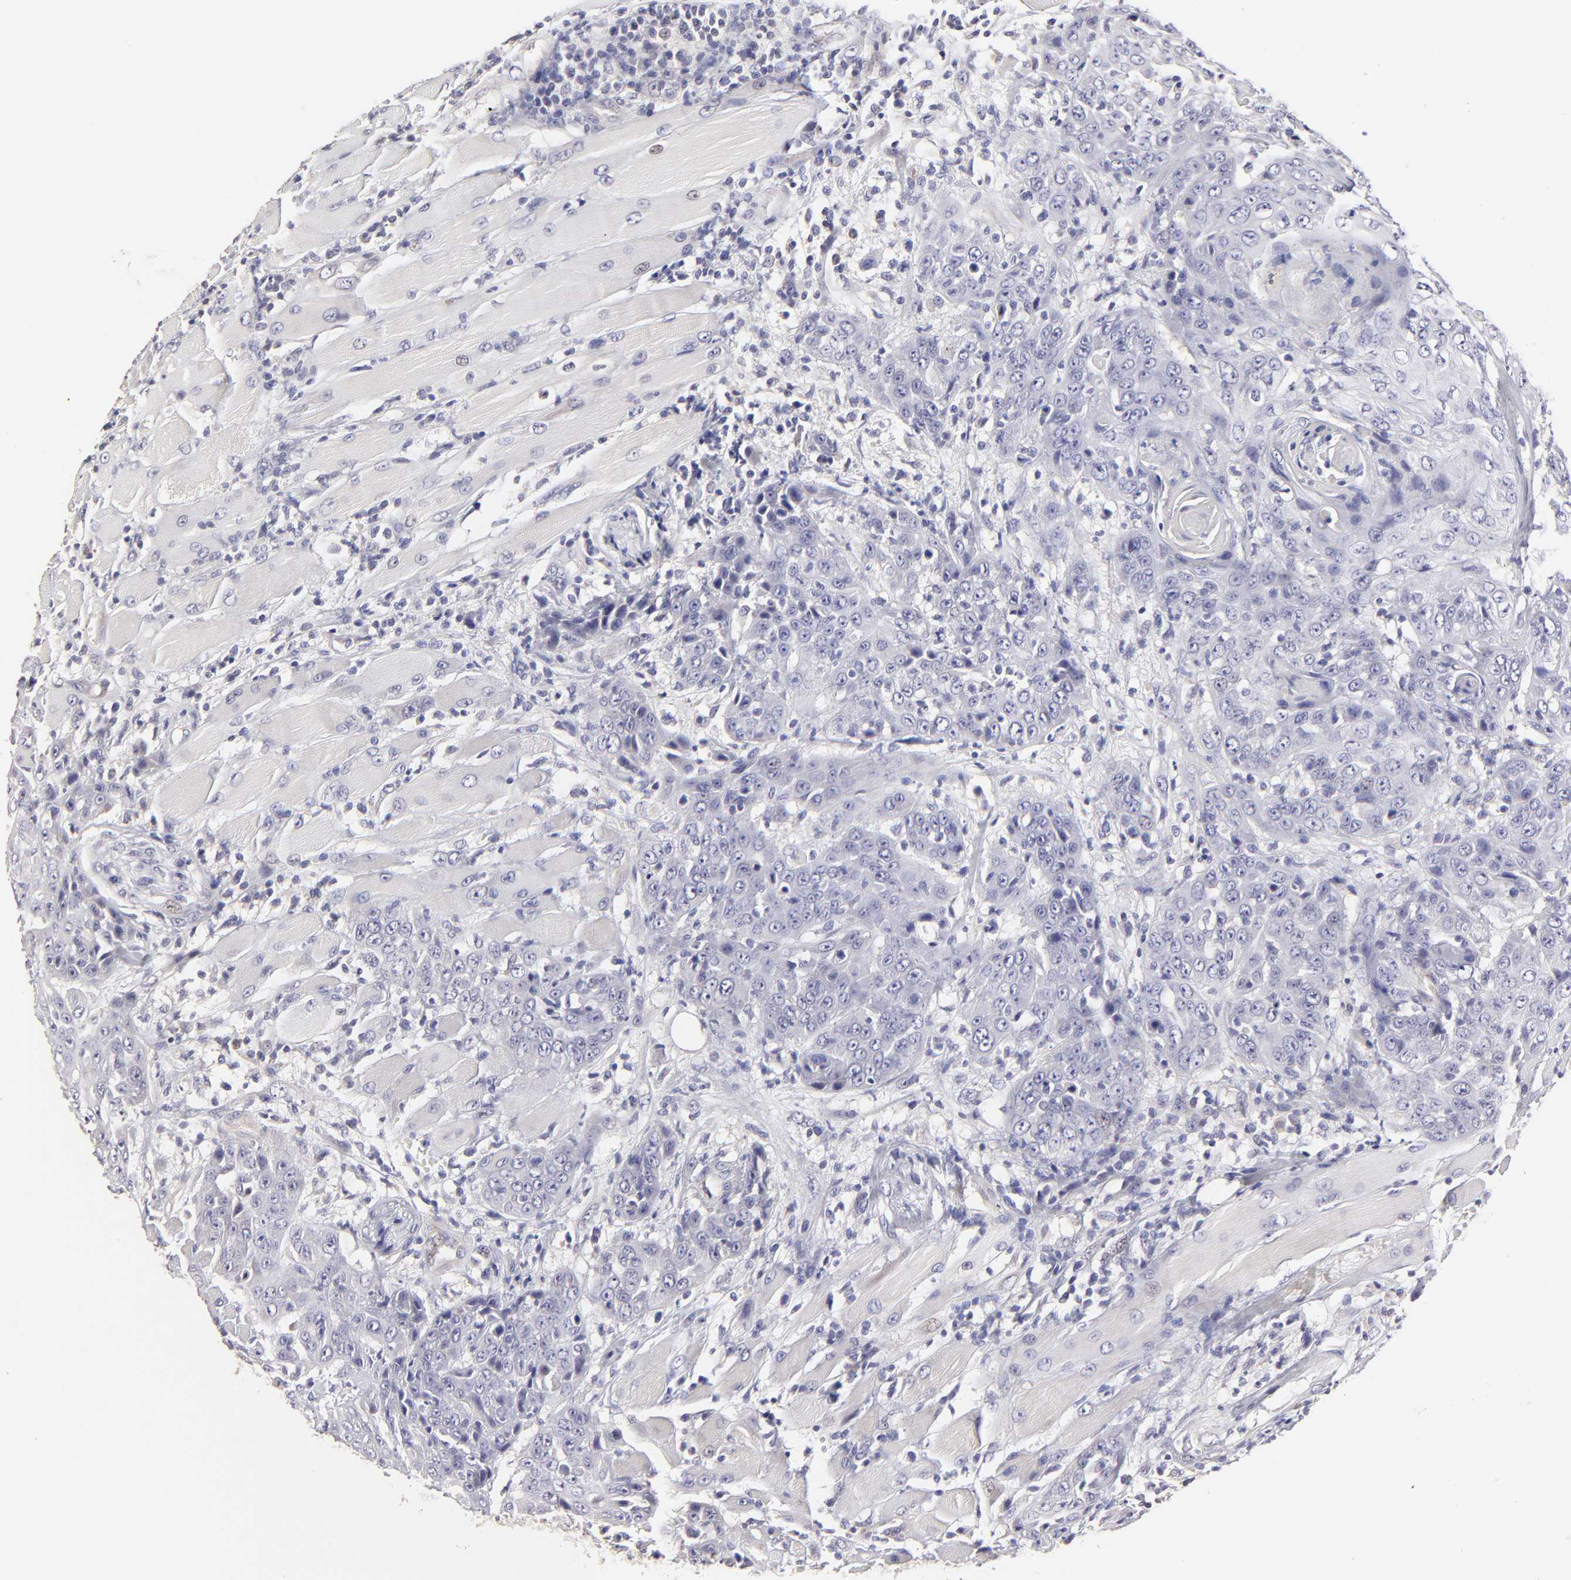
{"staining": {"intensity": "negative", "quantity": "none", "location": "none"}, "tissue": "head and neck cancer", "cell_type": "Tumor cells", "image_type": "cancer", "snomed": [{"axis": "morphology", "description": "Squamous cell carcinoma, NOS"}, {"axis": "topography", "description": "Head-Neck"}], "caption": "Tumor cells are negative for brown protein staining in squamous cell carcinoma (head and neck).", "gene": "BTG2", "patient": {"sex": "female", "age": 84}}